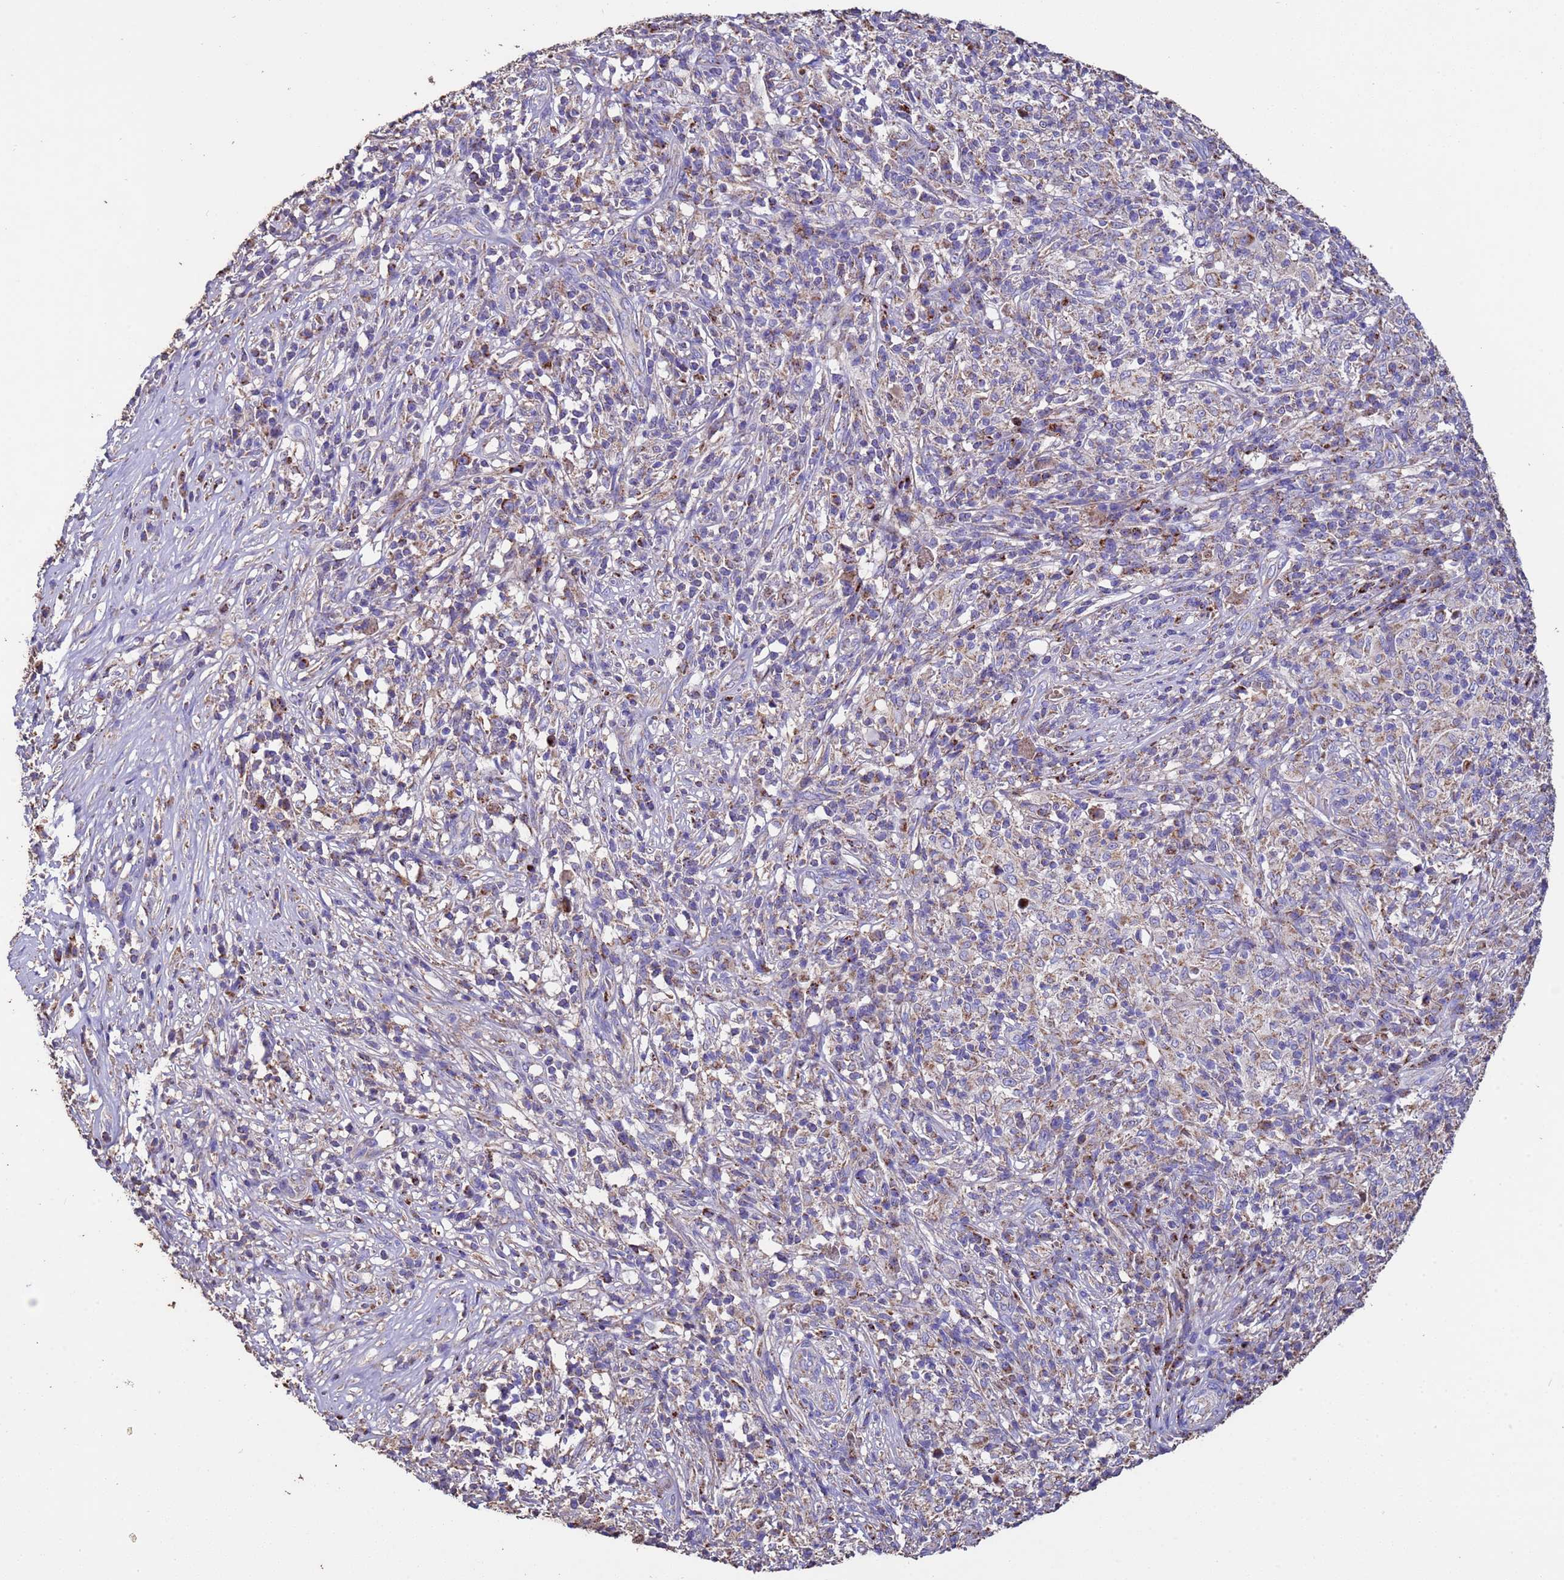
{"staining": {"intensity": "weak", "quantity": "<25%", "location": "cytoplasmic/membranous"}, "tissue": "melanoma", "cell_type": "Tumor cells", "image_type": "cancer", "snomed": [{"axis": "morphology", "description": "Malignant melanoma, NOS"}, {"axis": "topography", "description": "Skin"}], "caption": "An immunohistochemistry micrograph of melanoma is shown. There is no staining in tumor cells of melanoma. Nuclei are stained in blue.", "gene": "ZNFX1", "patient": {"sex": "male", "age": 66}}